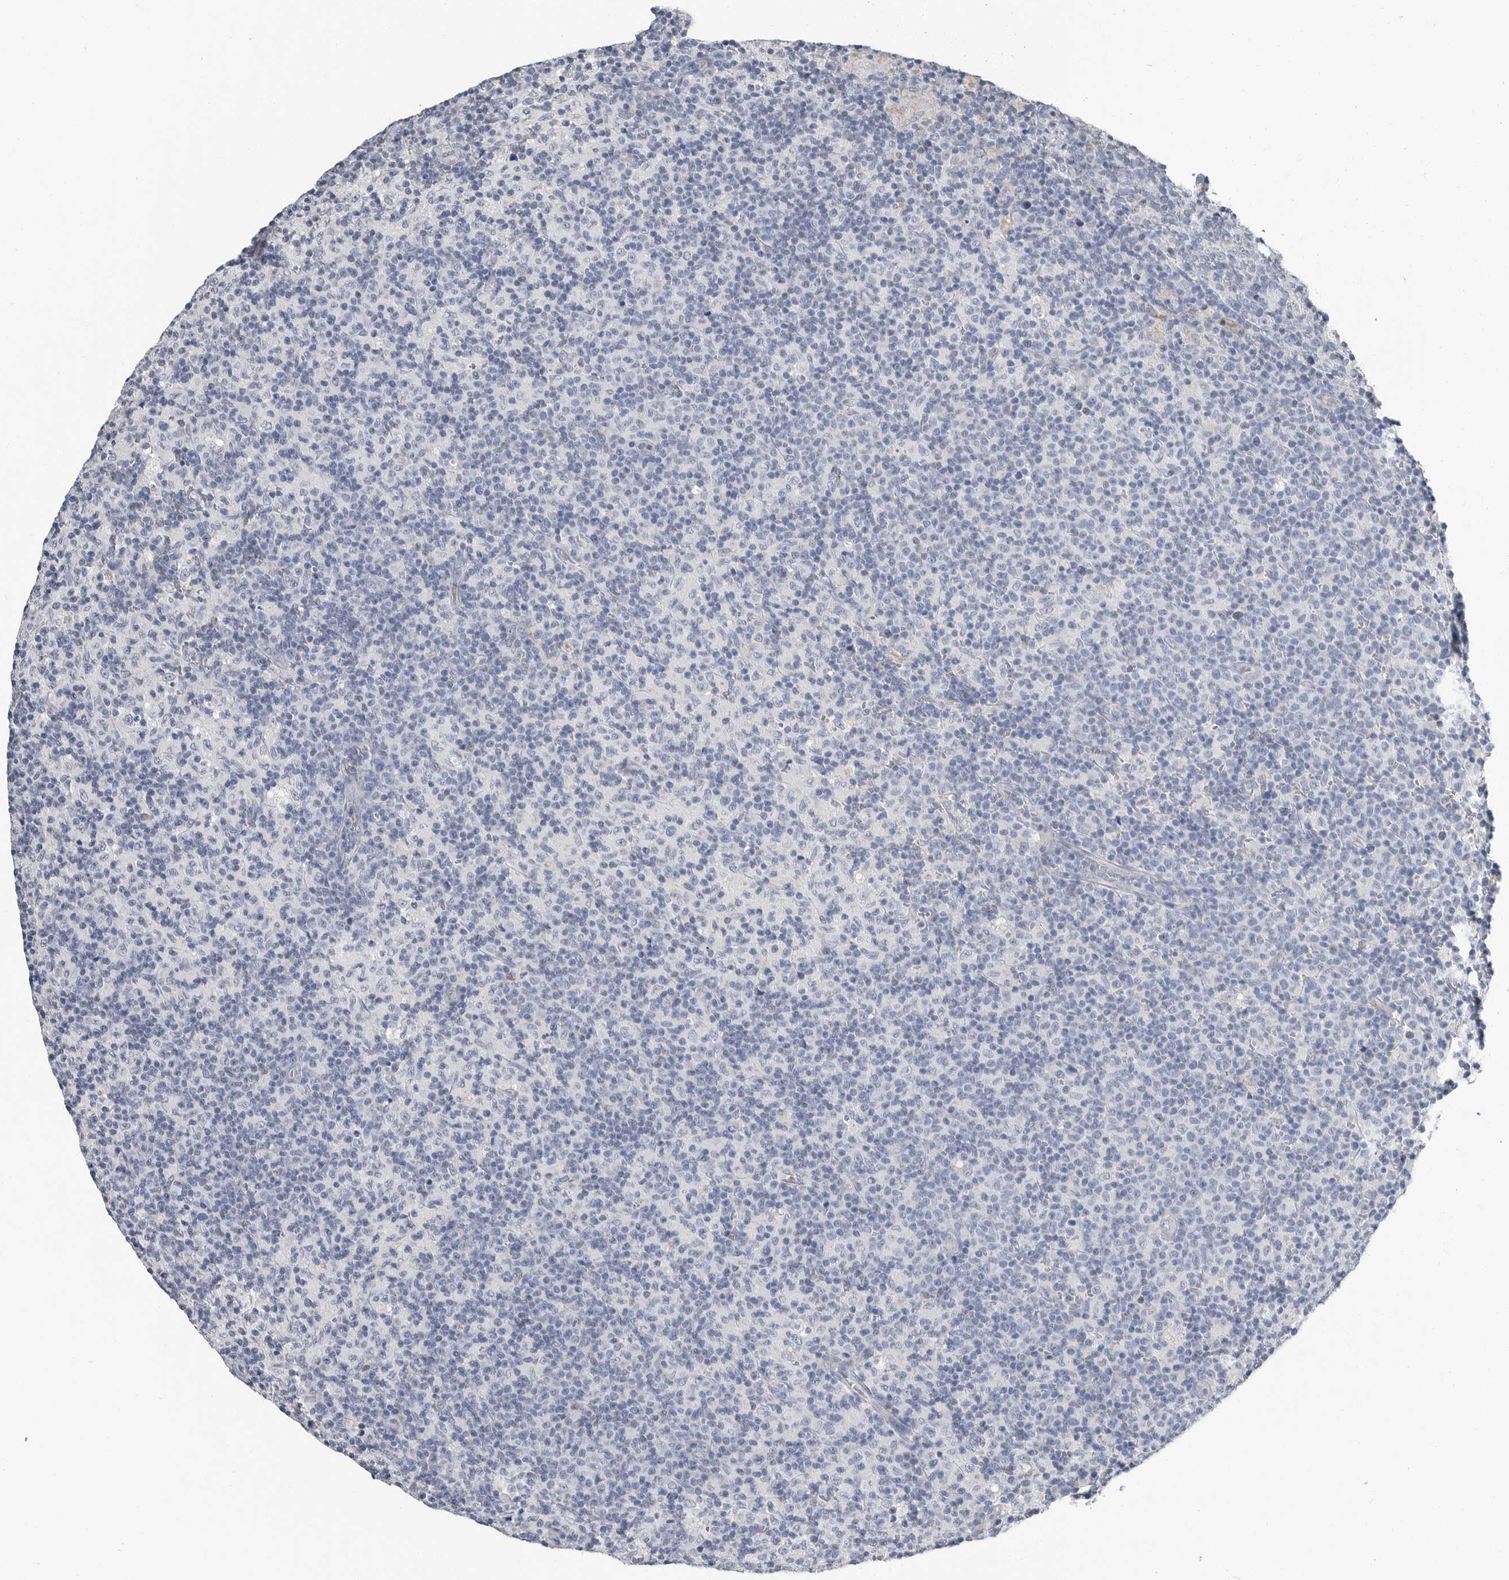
{"staining": {"intensity": "negative", "quantity": "none", "location": "none"}, "tissue": "lymph node", "cell_type": "Germinal center cells", "image_type": "normal", "snomed": [{"axis": "morphology", "description": "Normal tissue, NOS"}, {"axis": "morphology", "description": "Inflammation, NOS"}, {"axis": "topography", "description": "Lymph node"}], "caption": "Benign lymph node was stained to show a protein in brown. There is no significant expression in germinal center cells. The staining is performed using DAB (3,3'-diaminobenzidine) brown chromogen with nuclei counter-stained in using hematoxylin.", "gene": "PLN", "patient": {"sex": "male", "age": 55}}